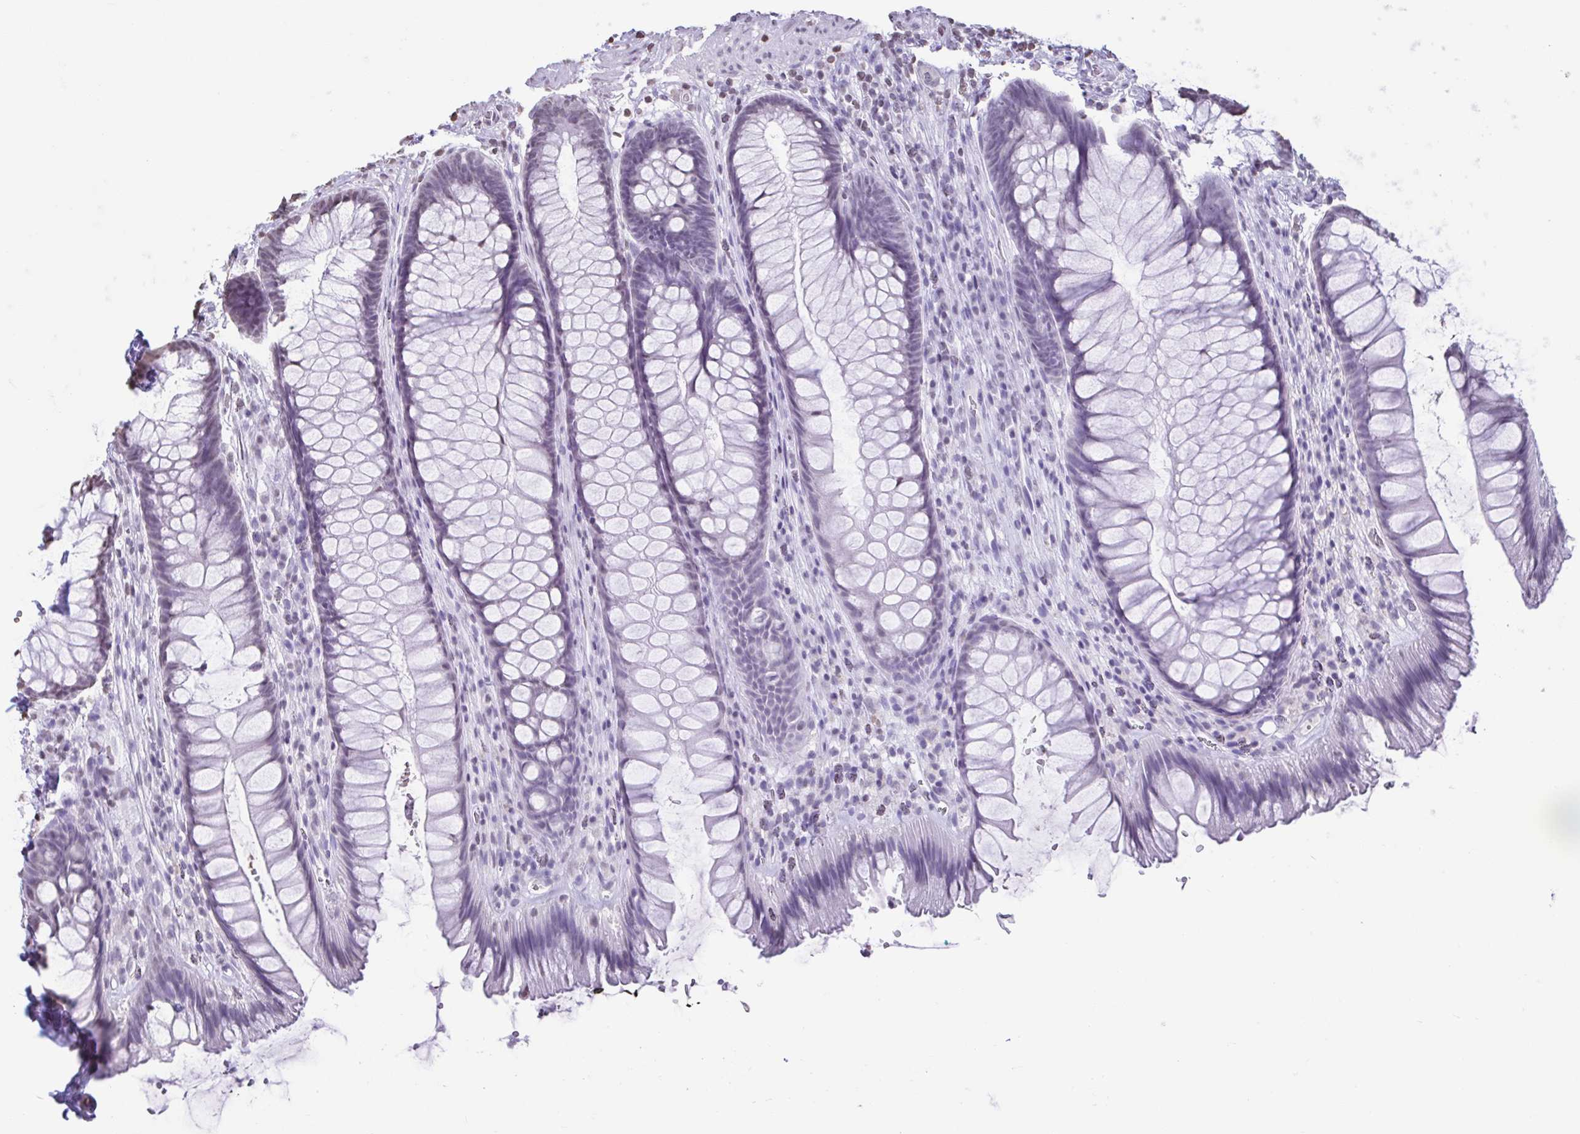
{"staining": {"intensity": "negative", "quantity": "none", "location": "none"}, "tissue": "rectum", "cell_type": "Glandular cells", "image_type": "normal", "snomed": [{"axis": "morphology", "description": "Normal tissue, NOS"}, {"axis": "topography", "description": "Rectum"}], "caption": "Image shows no significant protein staining in glandular cells of unremarkable rectum.", "gene": "VCX2", "patient": {"sex": "male", "age": 53}}